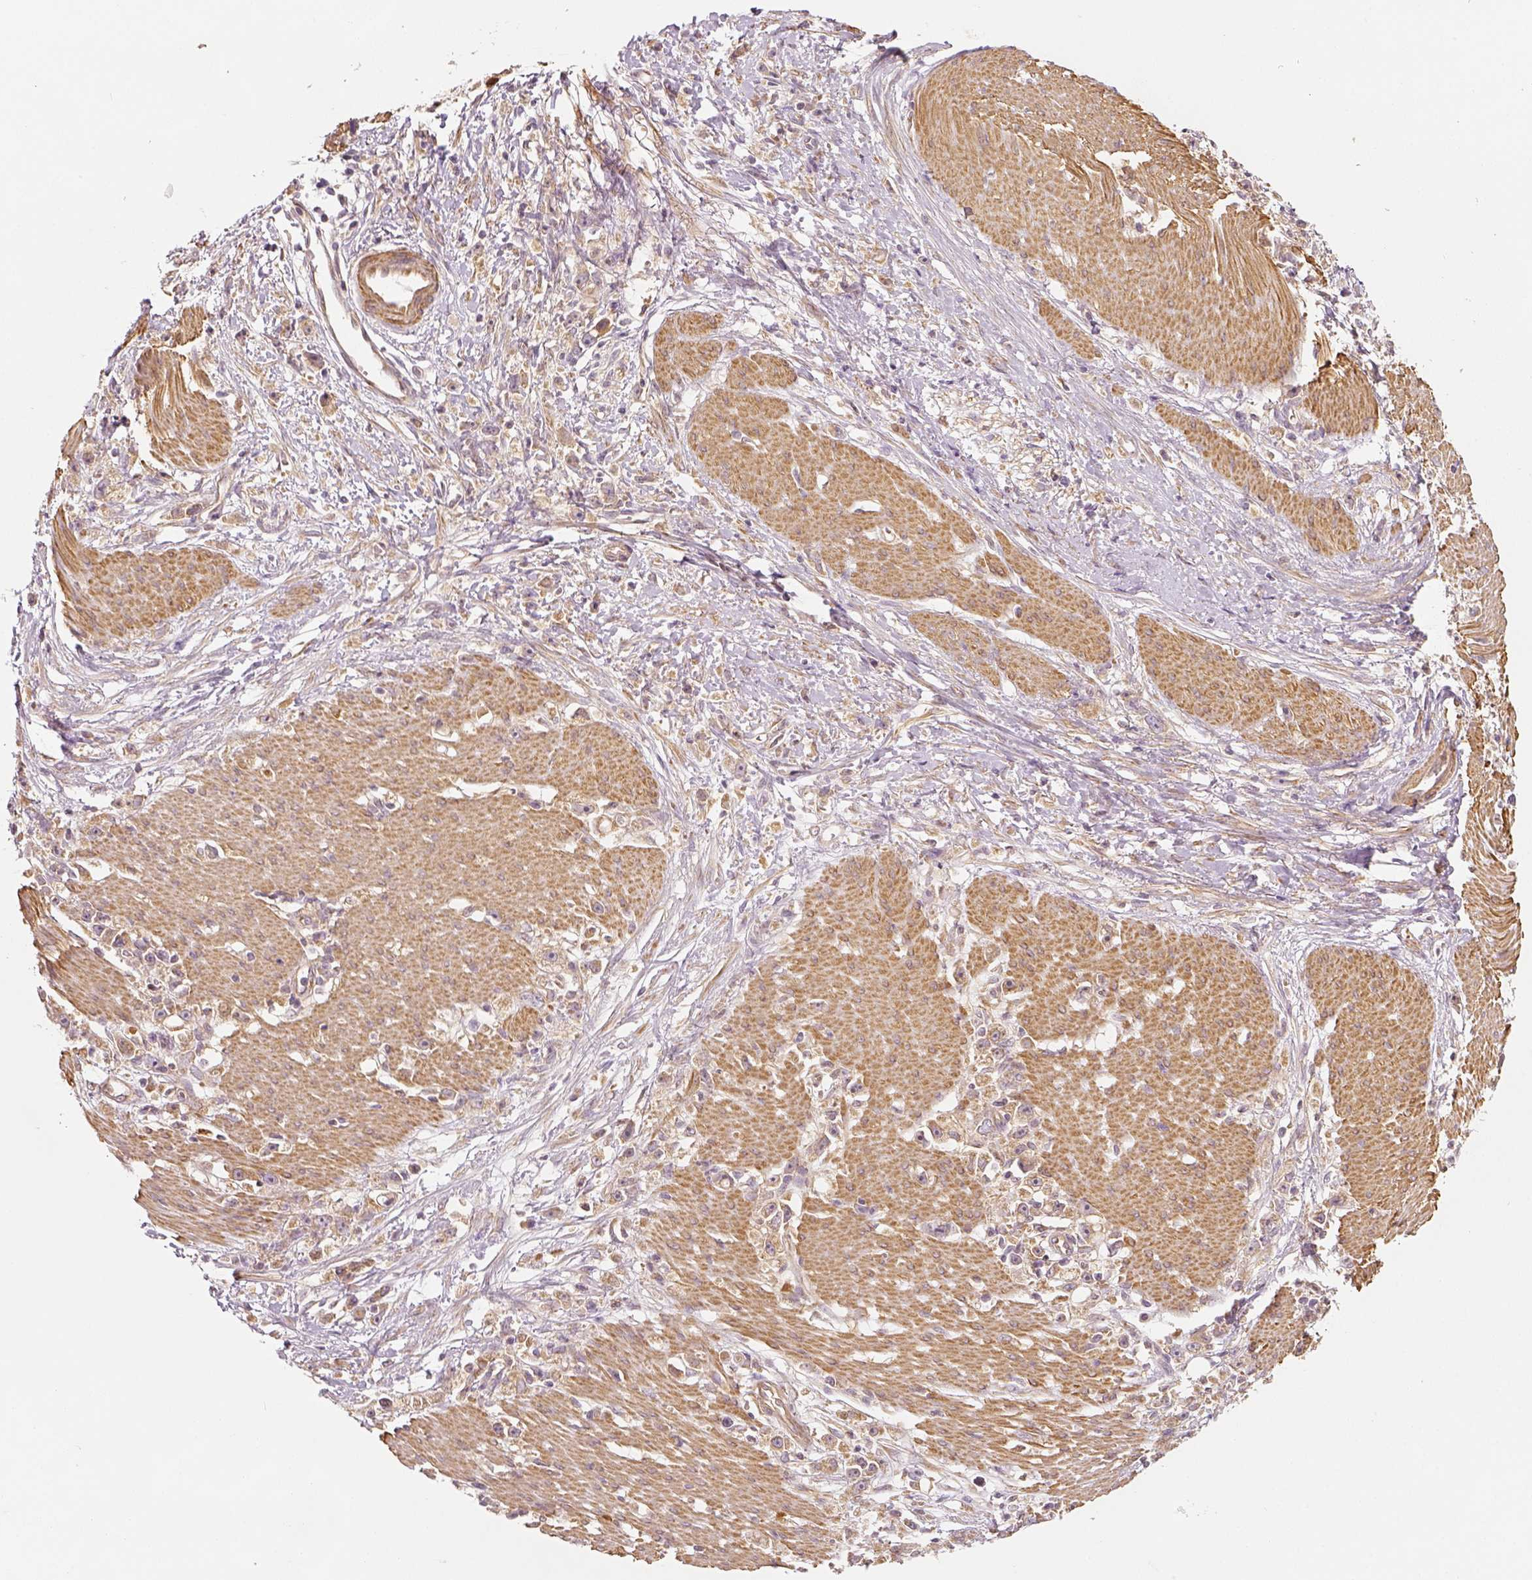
{"staining": {"intensity": "weak", "quantity": ">75%", "location": "cytoplasmic/membranous"}, "tissue": "stomach cancer", "cell_type": "Tumor cells", "image_type": "cancer", "snomed": [{"axis": "morphology", "description": "Adenocarcinoma, NOS"}, {"axis": "topography", "description": "Stomach"}], "caption": "Stomach adenocarcinoma stained for a protein (brown) displays weak cytoplasmic/membranous positive positivity in about >75% of tumor cells.", "gene": "PAIP1", "patient": {"sex": "female", "age": 59}}